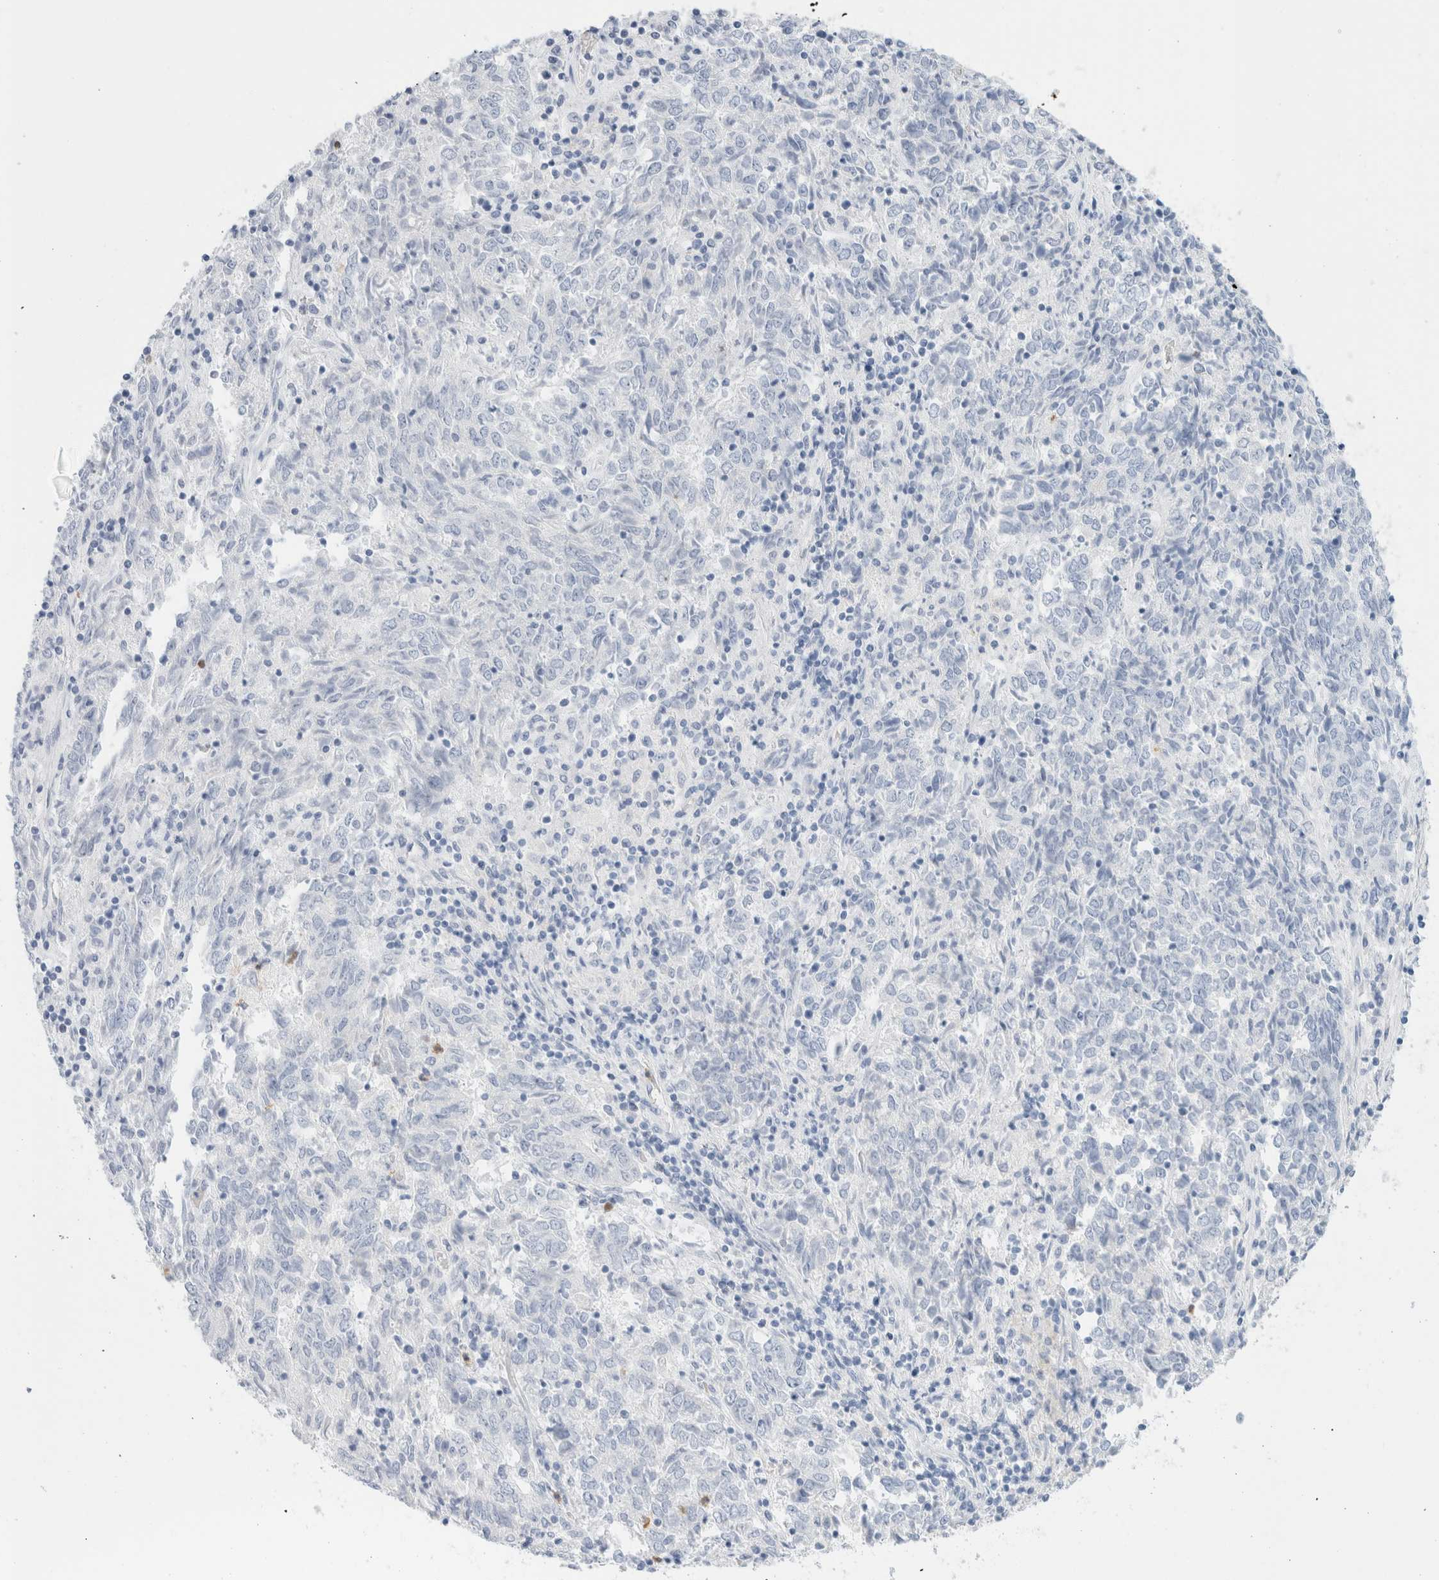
{"staining": {"intensity": "negative", "quantity": "none", "location": "none"}, "tissue": "endometrial cancer", "cell_type": "Tumor cells", "image_type": "cancer", "snomed": [{"axis": "morphology", "description": "Adenocarcinoma, NOS"}, {"axis": "topography", "description": "Endometrium"}], "caption": "This is an immunohistochemistry (IHC) histopathology image of human adenocarcinoma (endometrial). There is no positivity in tumor cells.", "gene": "ARG1", "patient": {"sex": "female", "age": 80}}